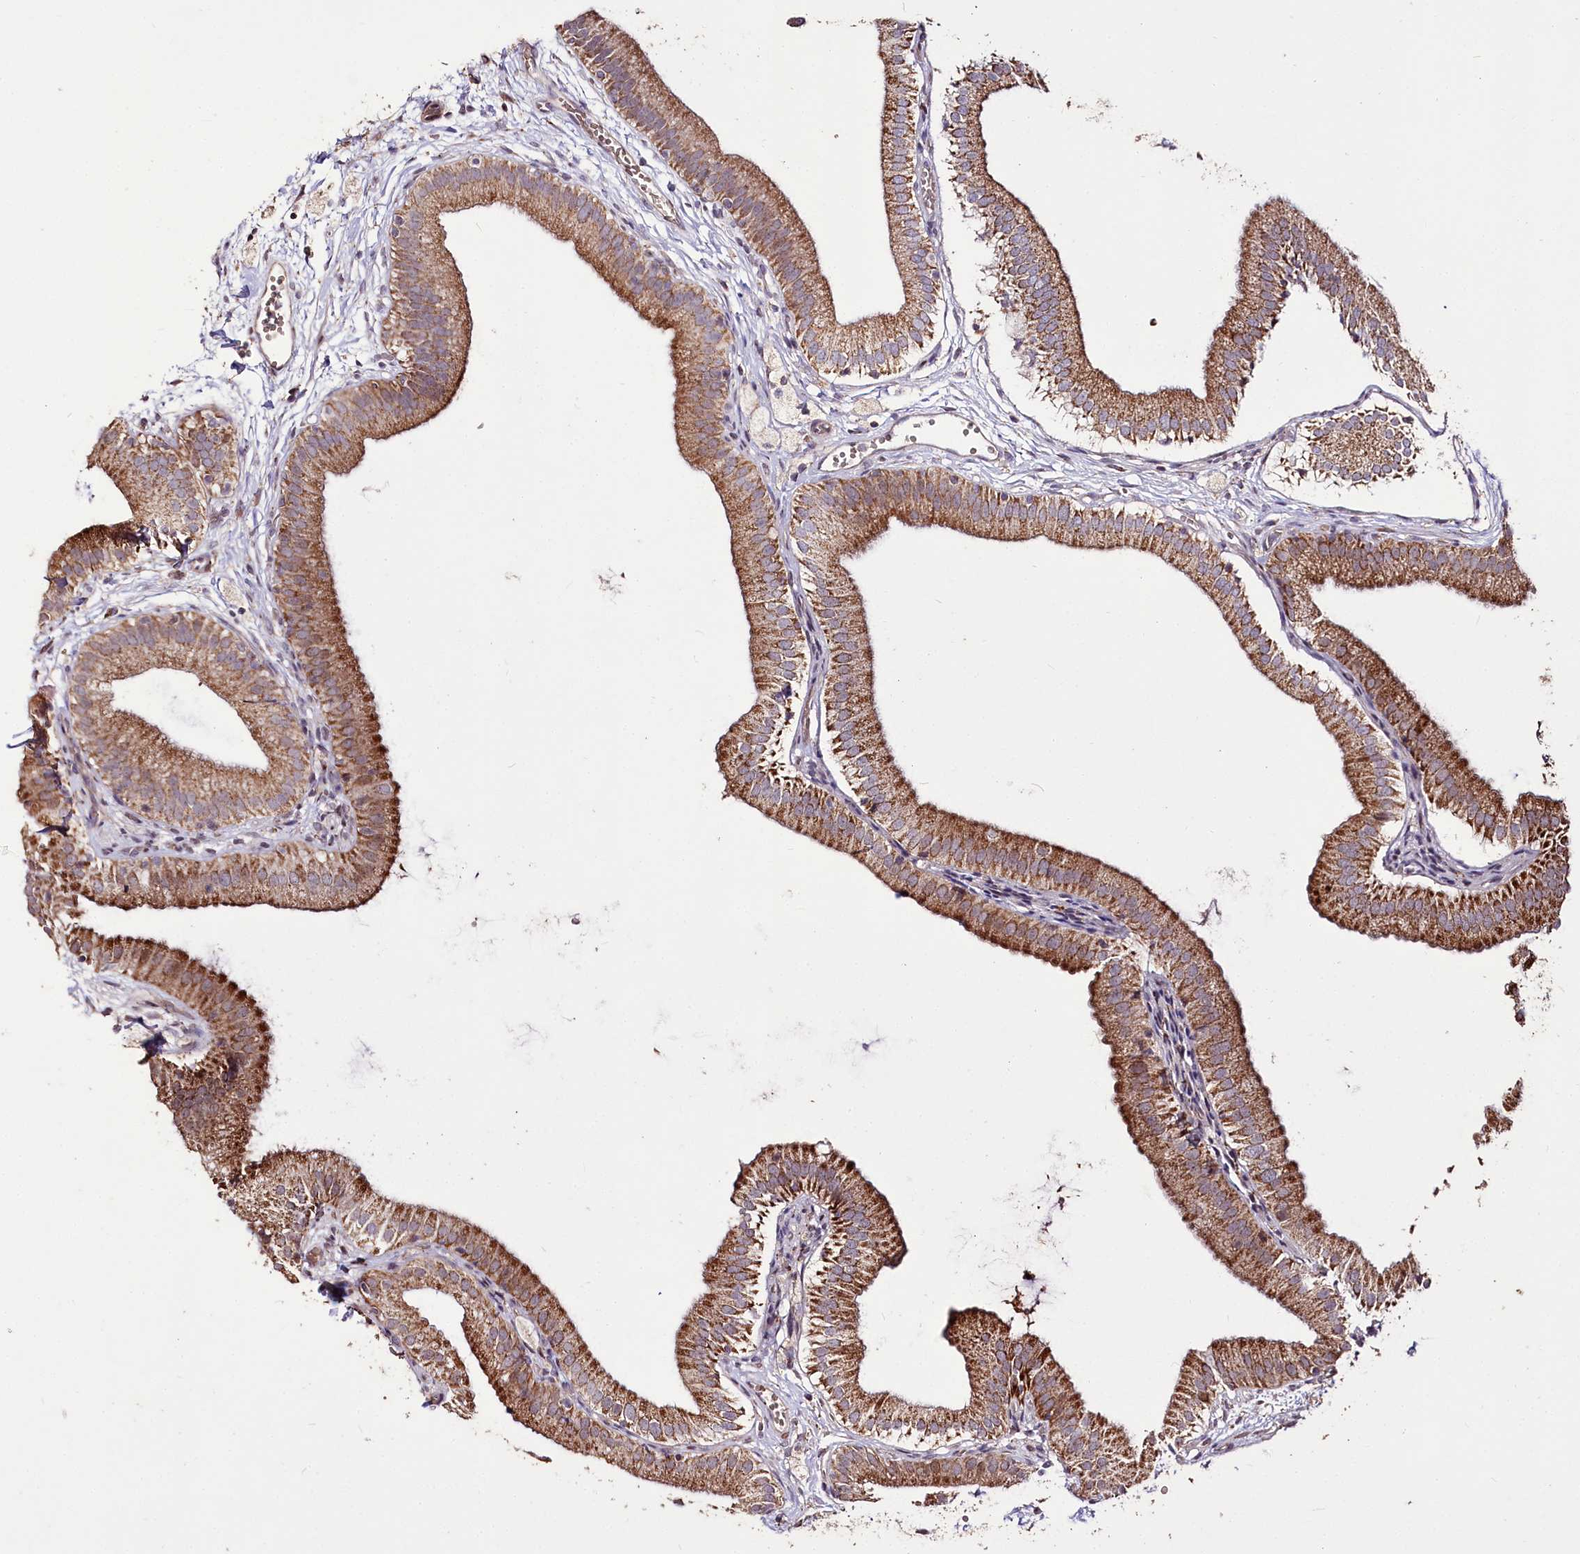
{"staining": {"intensity": "moderate", "quantity": ">75%", "location": "cytoplasmic/membranous"}, "tissue": "gallbladder", "cell_type": "Glandular cells", "image_type": "normal", "snomed": [{"axis": "morphology", "description": "Normal tissue, NOS"}, {"axis": "topography", "description": "Gallbladder"}], "caption": "This micrograph exhibits benign gallbladder stained with immunohistochemistry to label a protein in brown. The cytoplasmic/membranous of glandular cells show moderate positivity for the protein. Nuclei are counter-stained blue.", "gene": "CARD19", "patient": {"sex": "male", "age": 55}}